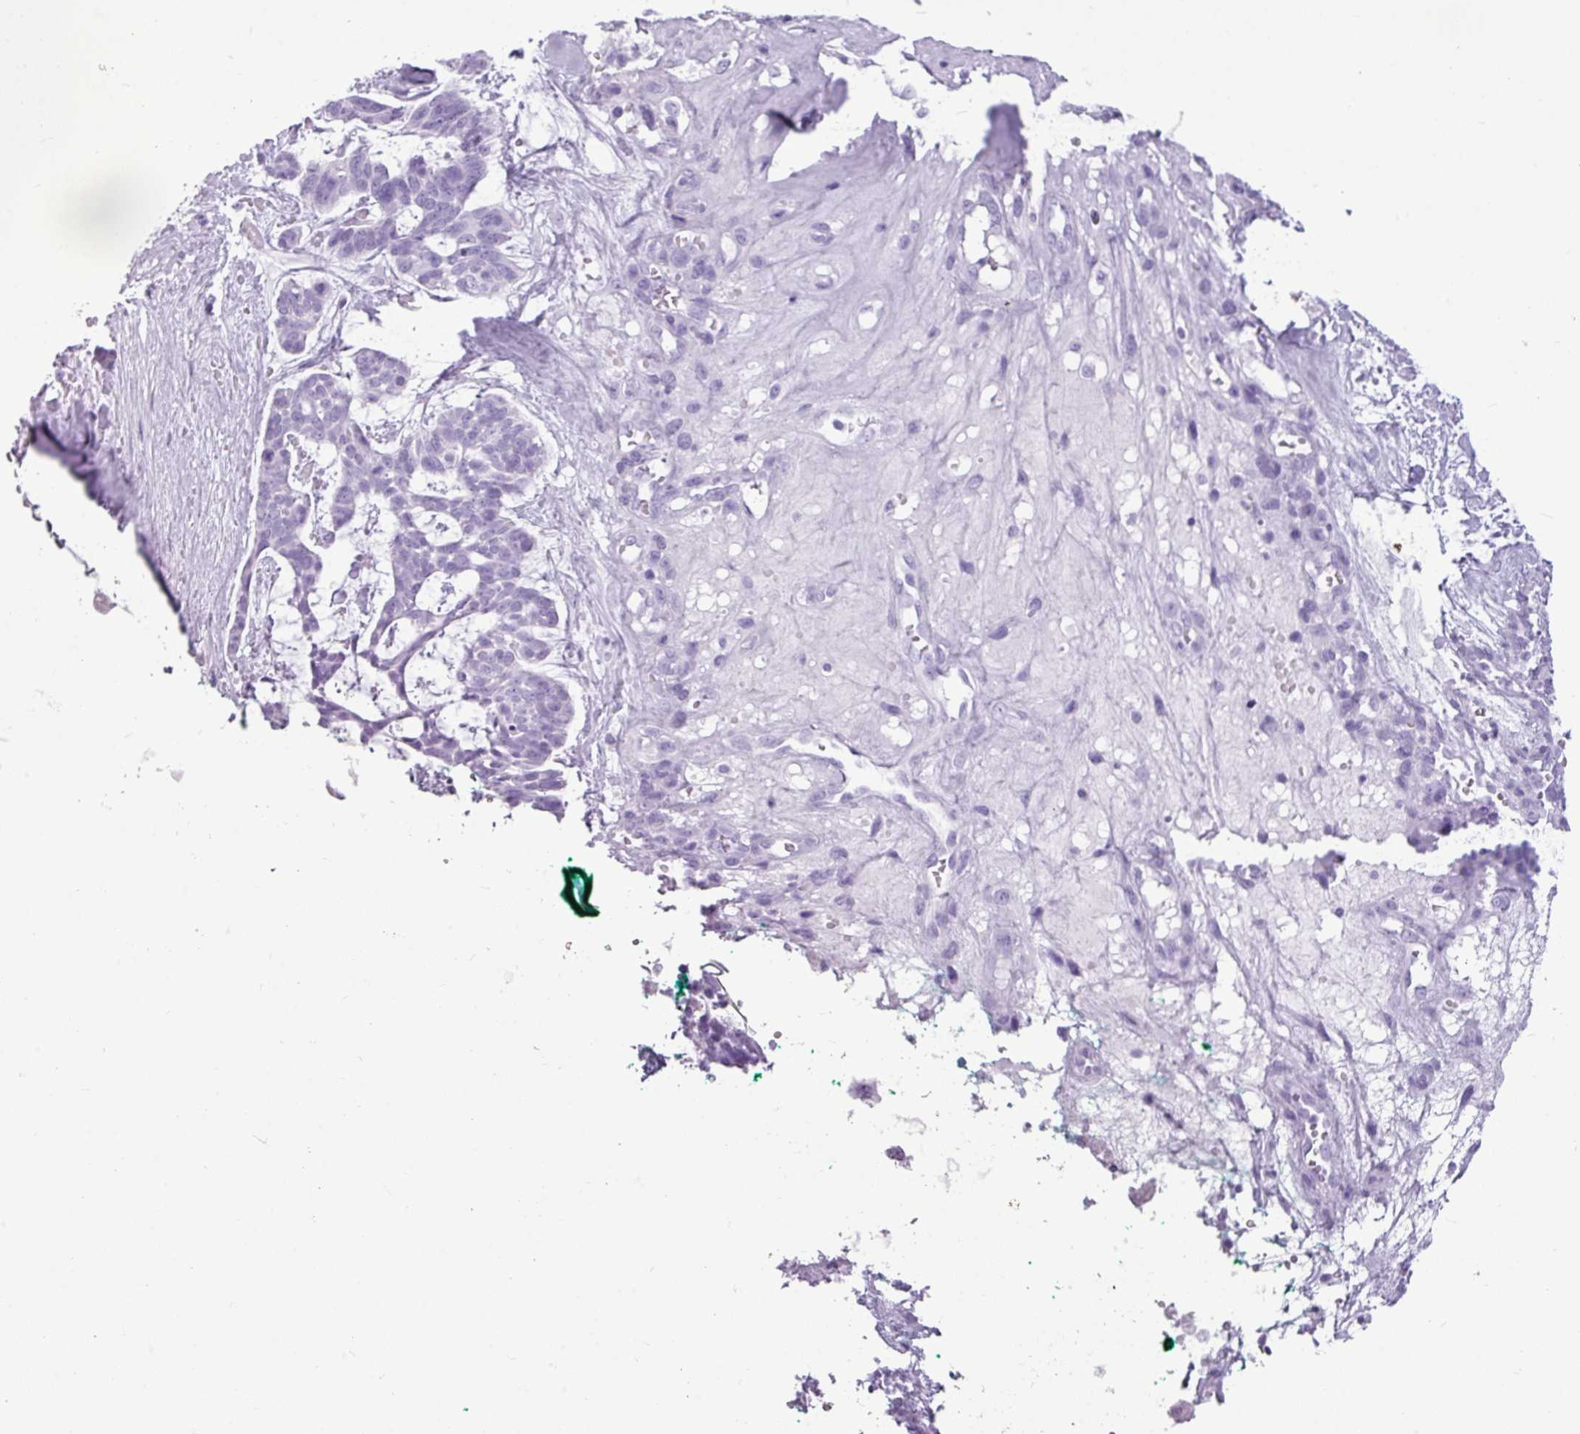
{"staining": {"intensity": "negative", "quantity": "none", "location": "none"}, "tissue": "skin cancer", "cell_type": "Tumor cells", "image_type": "cancer", "snomed": [{"axis": "morphology", "description": "Basal cell carcinoma"}, {"axis": "topography", "description": "Skin"}], "caption": "DAB (3,3'-diaminobenzidine) immunohistochemical staining of human basal cell carcinoma (skin) demonstrates no significant expression in tumor cells.", "gene": "AMY1B", "patient": {"sex": "male", "age": 88}}